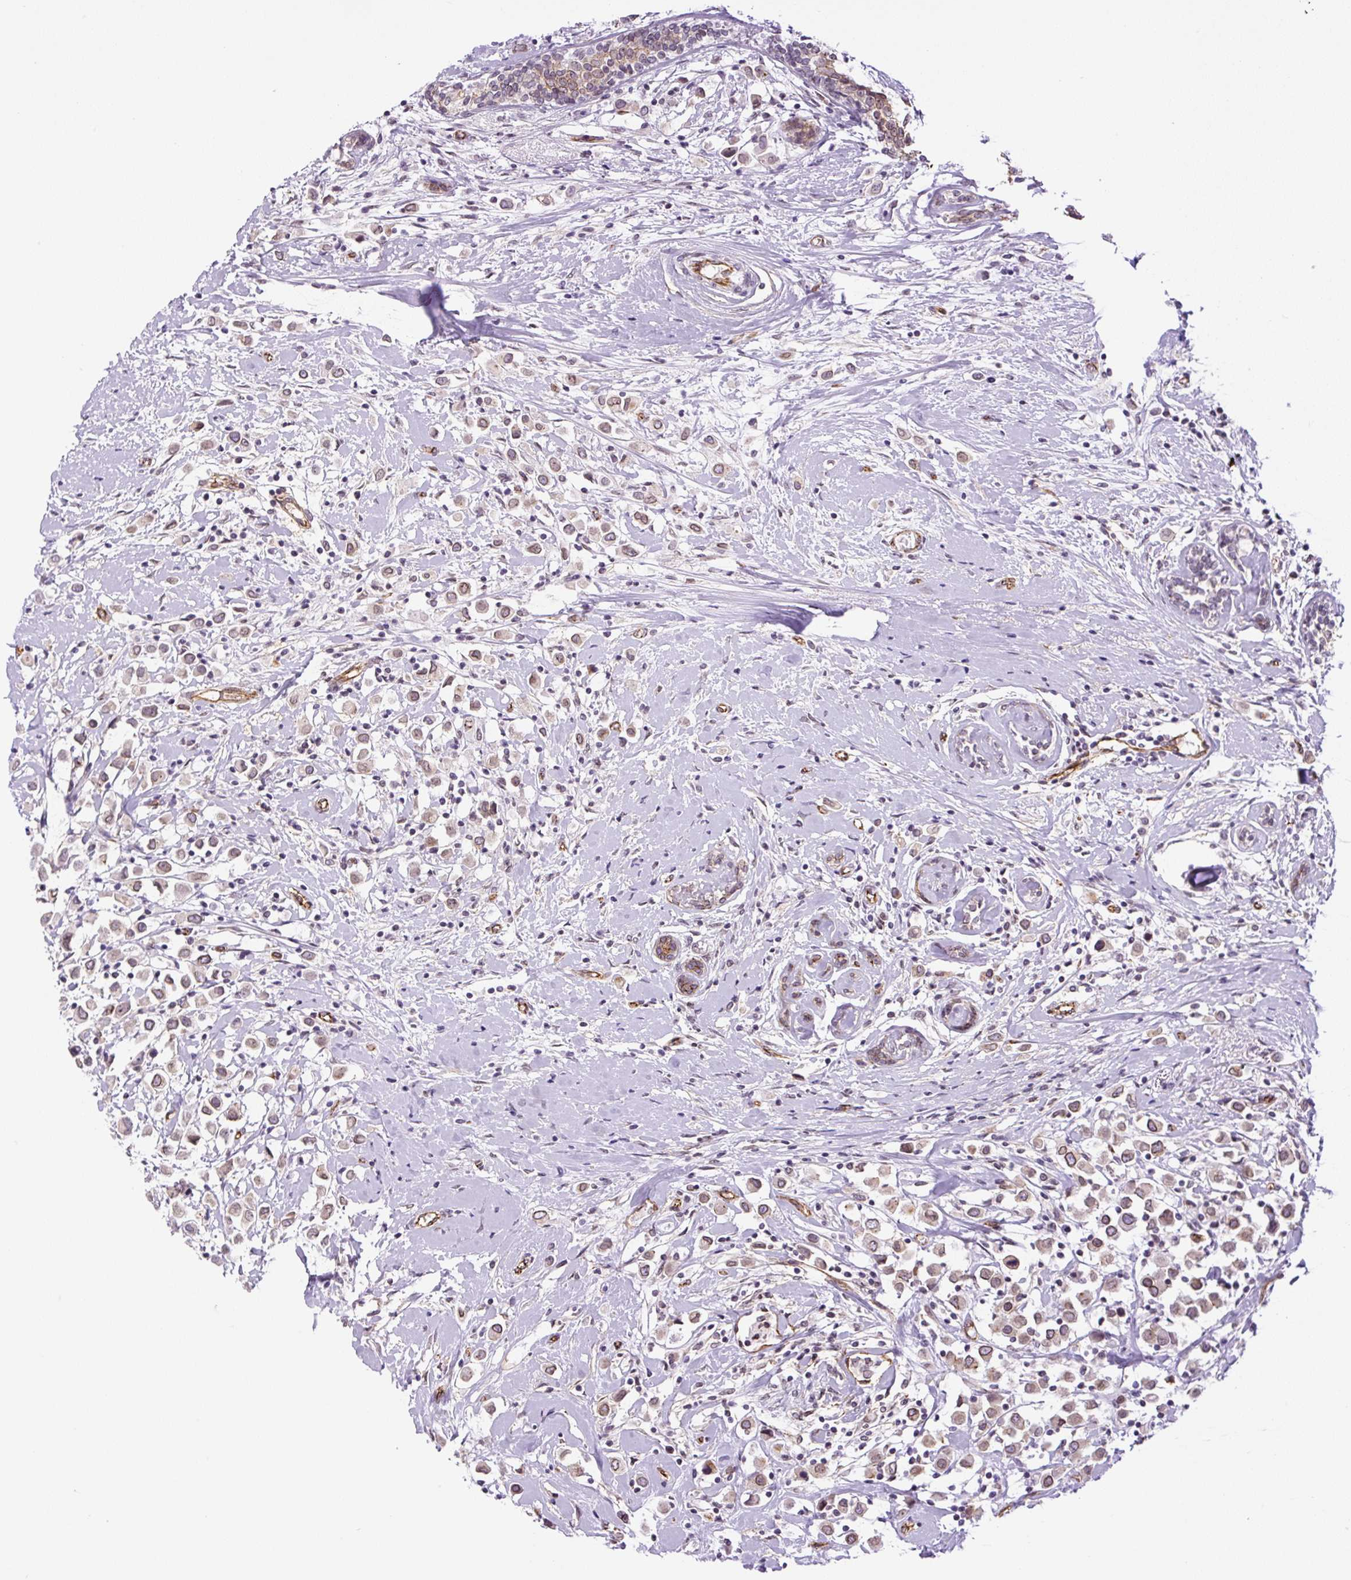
{"staining": {"intensity": "moderate", "quantity": "25%-75%", "location": "cytoplasmic/membranous,nuclear"}, "tissue": "breast cancer", "cell_type": "Tumor cells", "image_type": "cancer", "snomed": [{"axis": "morphology", "description": "Duct carcinoma"}, {"axis": "topography", "description": "Breast"}], "caption": "A brown stain highlights moderate cytoplasmic/membranous and nuclear staining of a protein in breast cancer (infiltrating ductal carcinoma) tumor cells.", "gene": "MYO5C", "patient": {"sex": "female", "age": 87}}